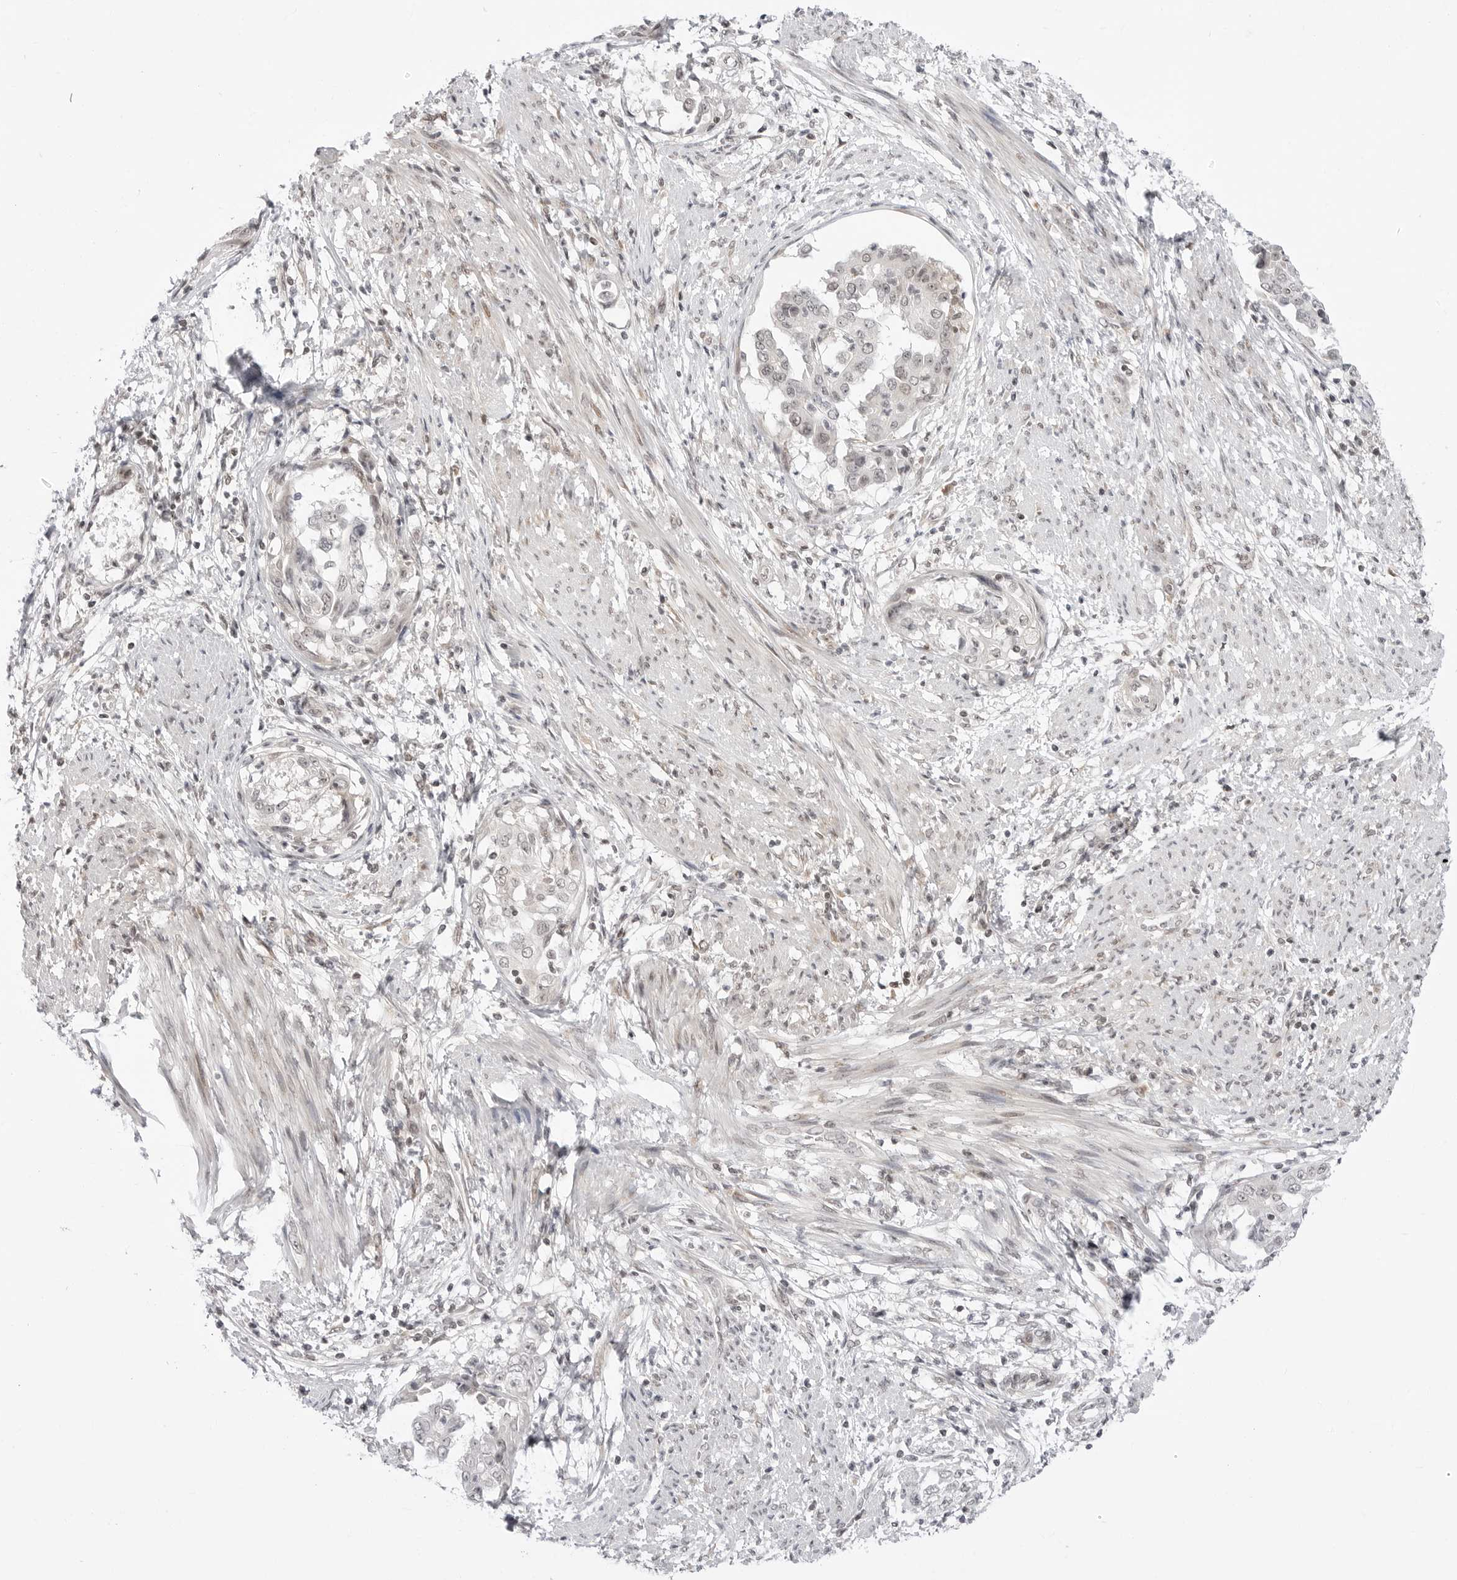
{"staining": {"intensity": "weak", "quantity": "25%-75%", "location": "nuclear"}, "tissue": "endometrial cancer", "cell_type": "Tumor cells", "image_type": "cancer", "snomed": [{"axis": "morphology", "description": "Adenocarcinoma, NOS"}, {"axis": "topography", "description": "Endometrium"}], "caption": "Protein staining demonstrates weak nuclear staining in about 25%-75% of tumor cells in adenocarcinoma (endometrial).", "gene": "PPP2R5C", "patient": {"sex": "female", "age": 85}}